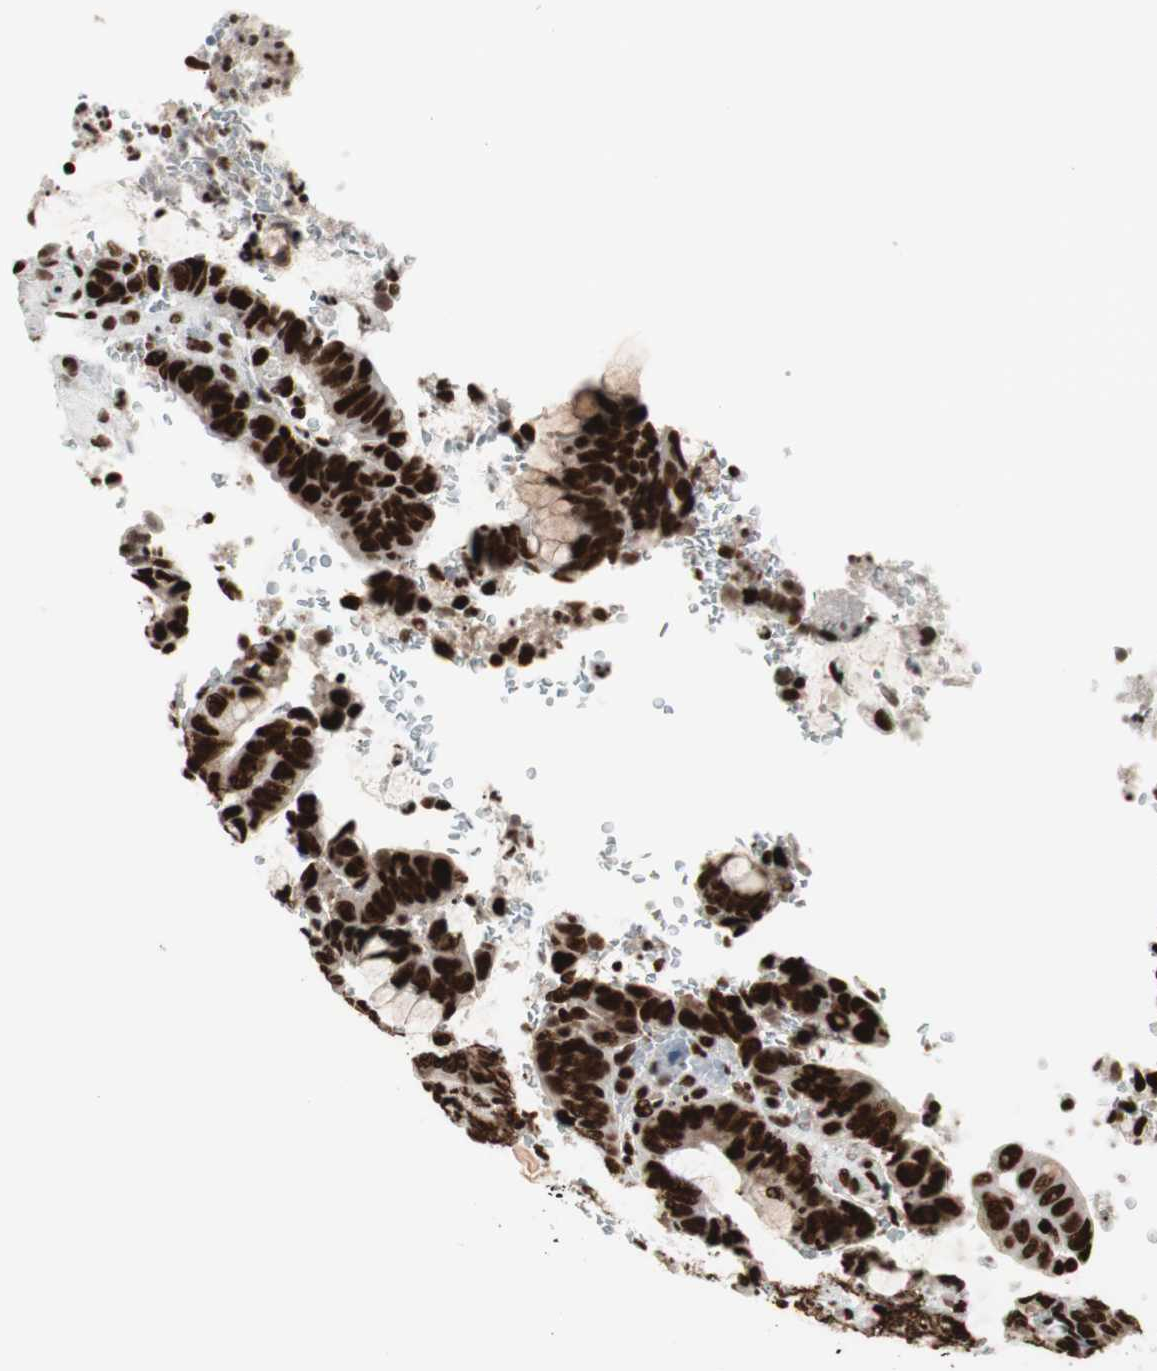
{"staining": {"intensity": "strong", "quantity": ">75%", "location": "nuclear"}, "tissue": "colorectal cancer", "cell_type": "Tumor cells", "image_type": "cancer", "snomed": [{"axis": "morphology", "description": "Normal tissue, NOS"}, {"axis": "morphology", "description": "Adenocarcinoma, NOS"}, {"axis": "topography", "description": "Rectum"}, {"axis": "topography", "description": "Peripheral nerve tissue"}], "caption": "Protein positivity by immunohistochemistry exhibits strong nuclear positivity in approximately >75% of tumor cells in colorectal cancer. (brown staining indicates protein expression, while blue staining denotes nuclei).", "gene": "MTA2", "patient": {"sex": "male", "age": 92}}